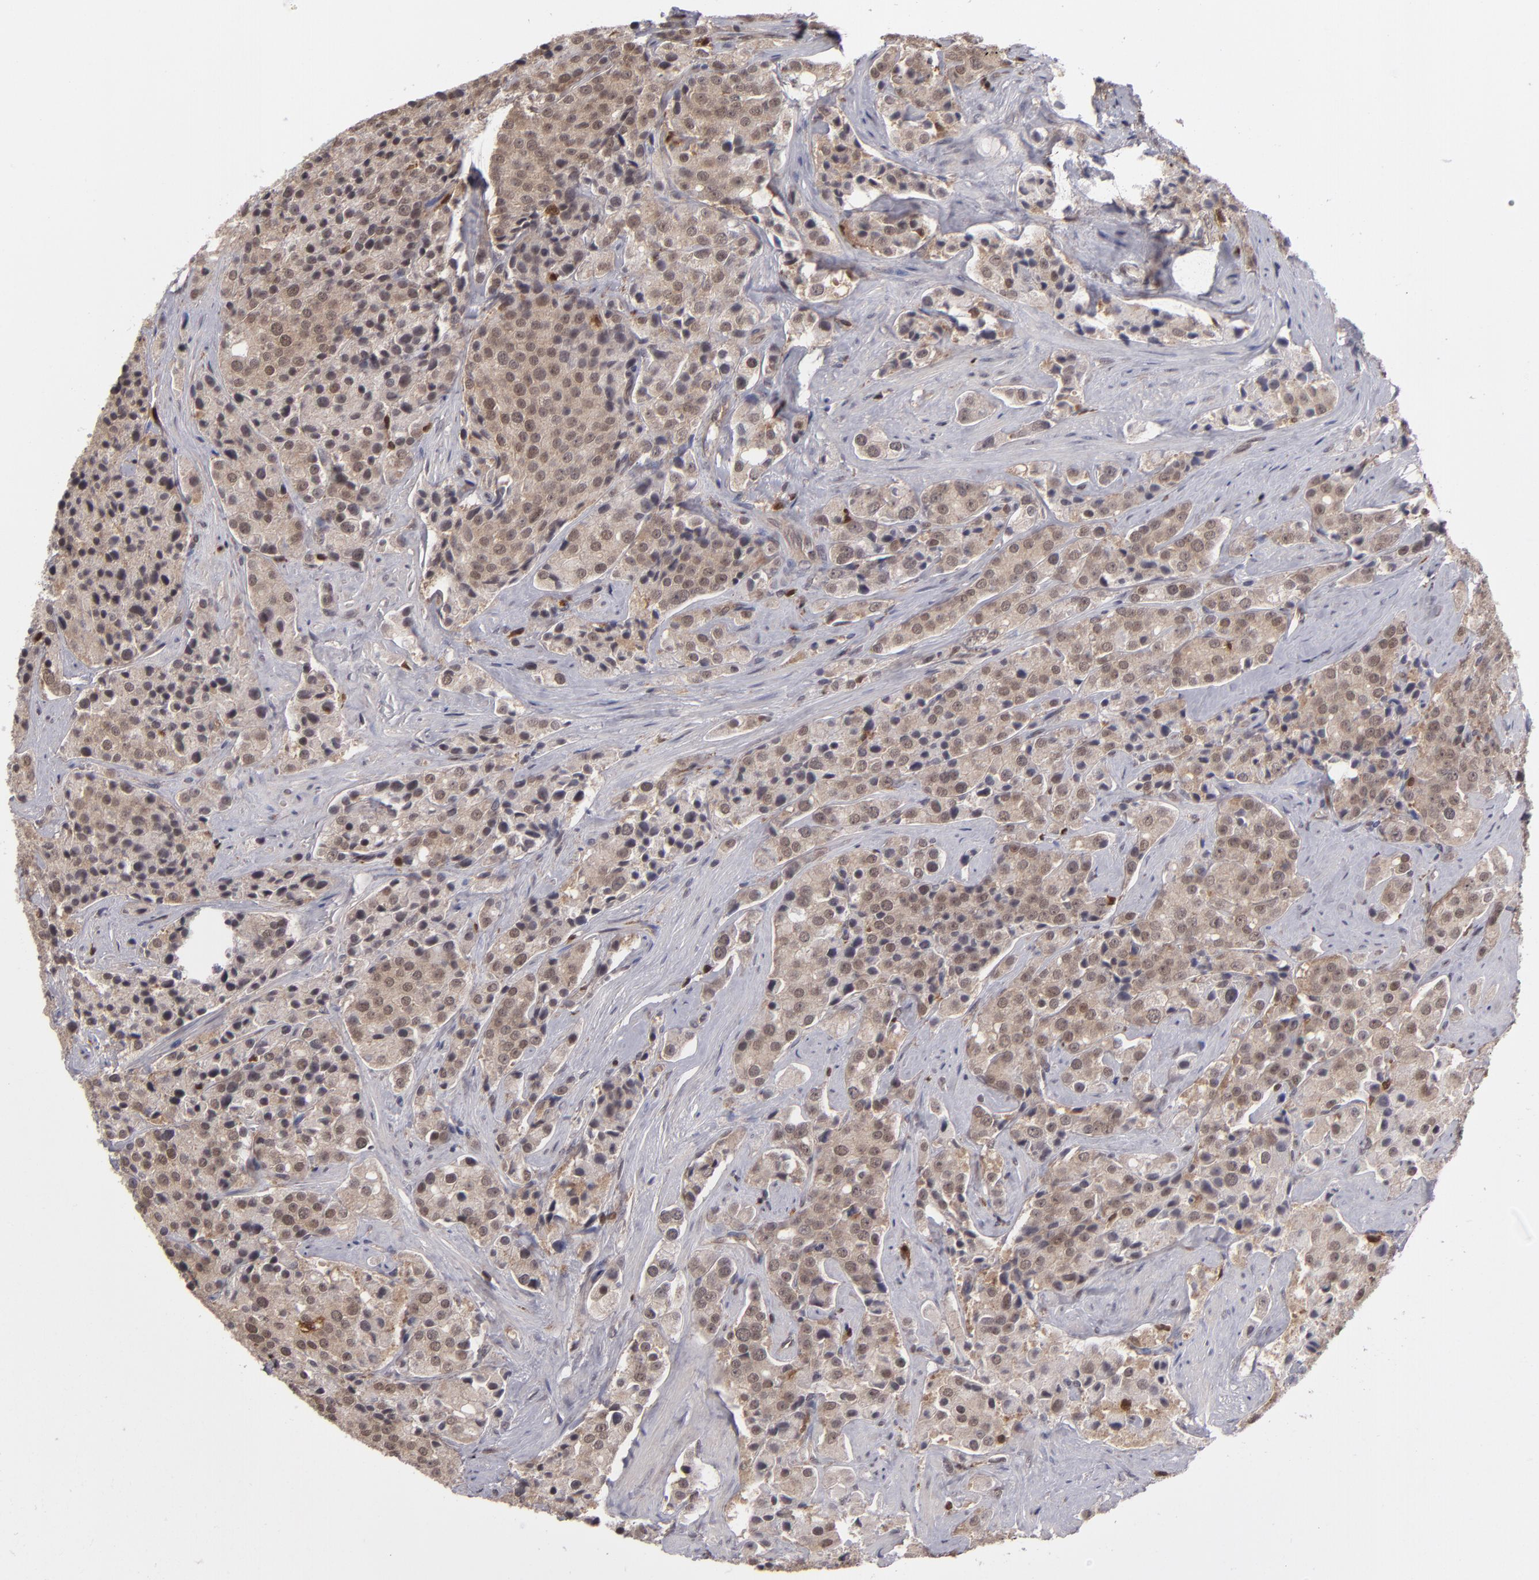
{"staining": {"intensity": "weak", "quantity": ">75%", "location": "cytoplasmic/membranous,nuclear"}, "tissue": "prostate cancer", "cell_type": "Tumor cells", "image_type": "cancer", "snomed": [{"axis": "morphology", "description": "Adenocarcinoma, Medium grade"}, {"axis": "topography", "description": "Prostate"}], "caption": "Immunohistochemical staining of human prostate medium-grade adenocarcinoma exhibits low levels of weak cytoplasmic/membranous and nuclear protein expression in about >75% of tumor cells.", "gene": "GRB2", "patient": {"sex": "male", "age": 70}}